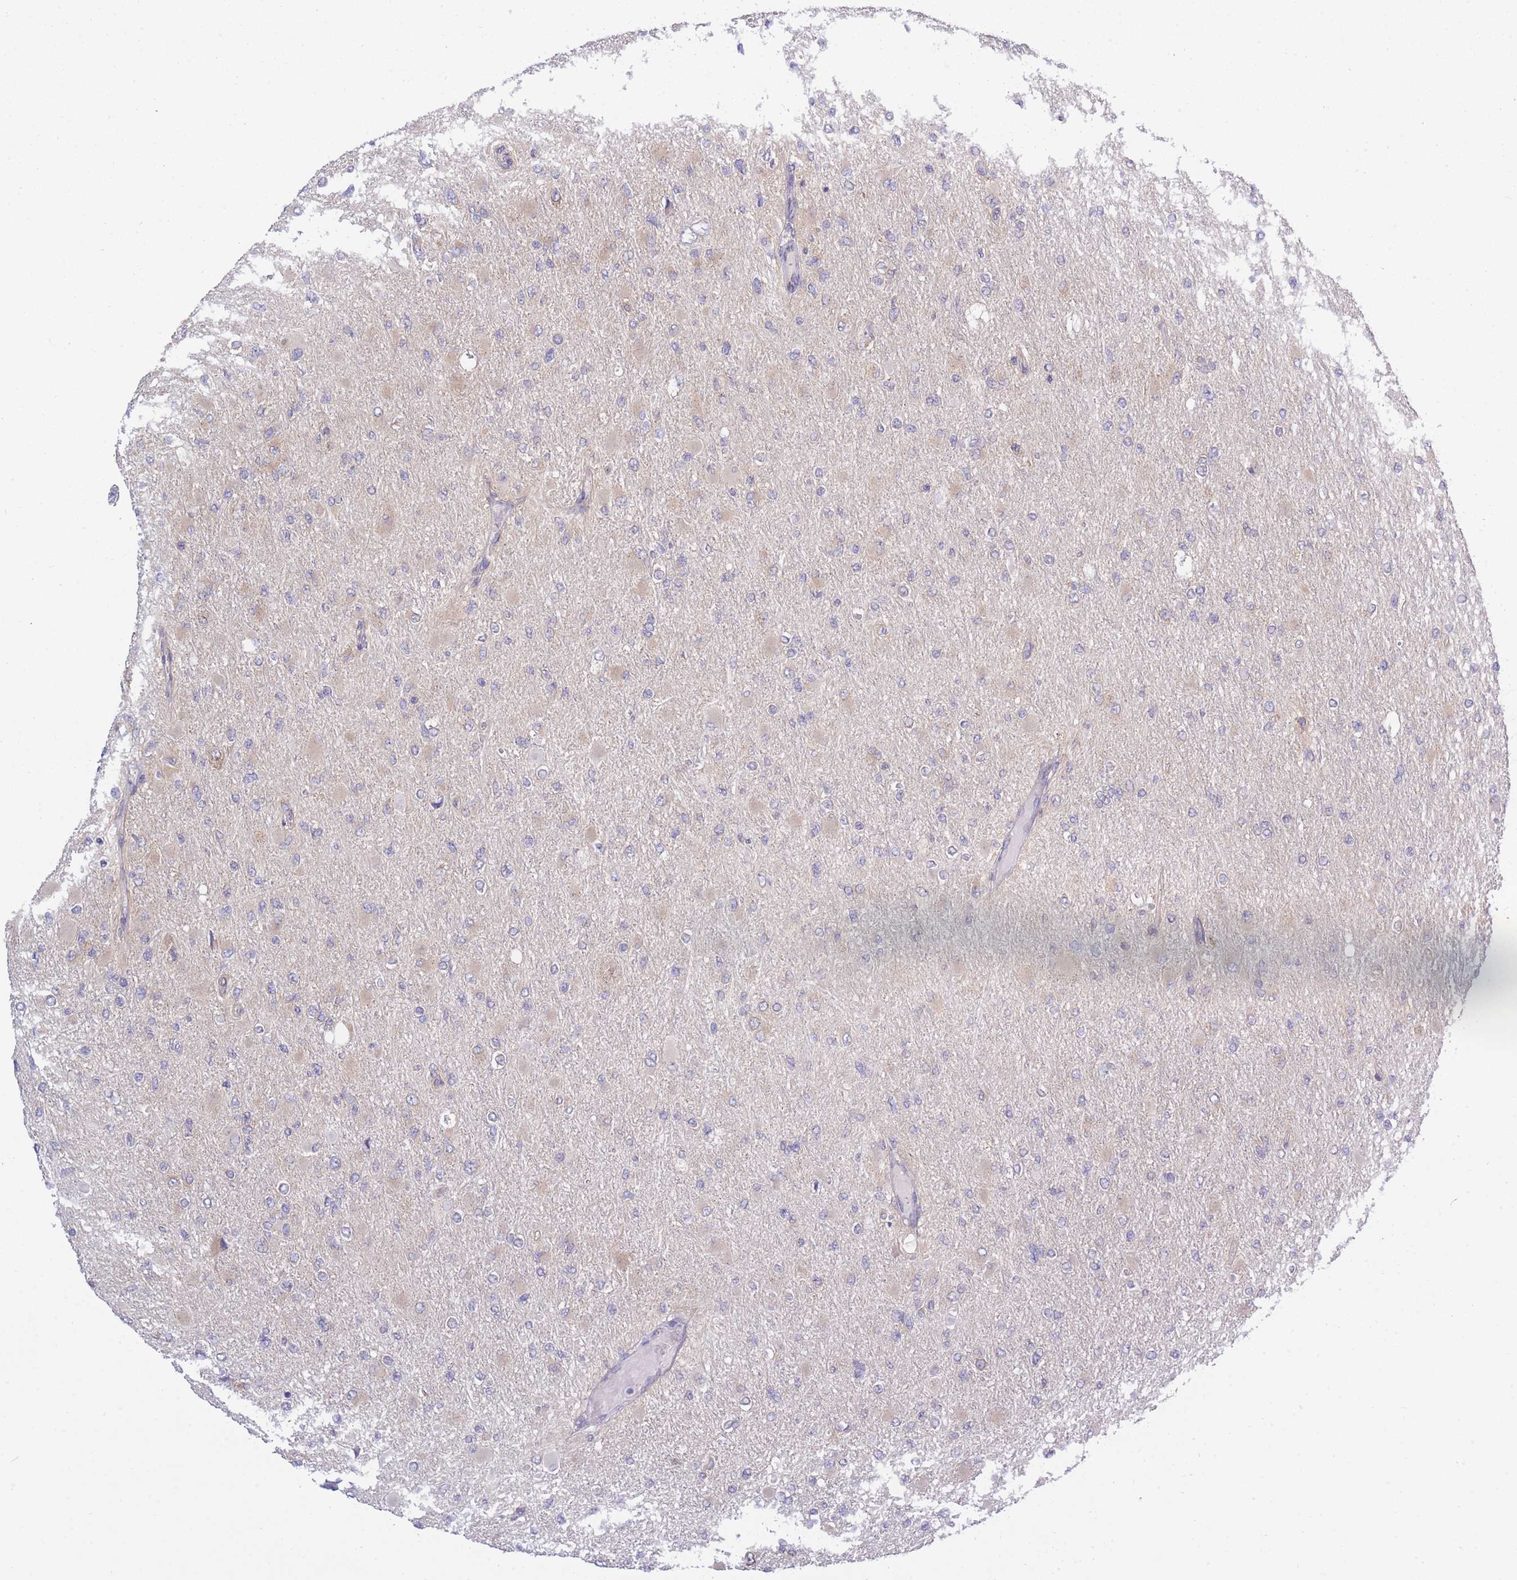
{"staining": {"intensity": "negative", "quantity": "none", "location": "none"}, "tissue": "glioma", "cell_type": "Tumor cells", "image_type": "cancer", "snomed": [{"axis": "morphology", "description": "Glioma, malignant, High grade"}, {"axis": "topography", "description": "Cerebral cortex"}], "caption": "Immunohistochemistry (IHC) micrograph of neoplastic tissue: malignant high-grade glioma stained with DAB (3,3'-diaminobenzidine) shows no significant protein expression in tumor cells.", "gene": "COPG2", "patient": {"sex": "female", "age": 36}}